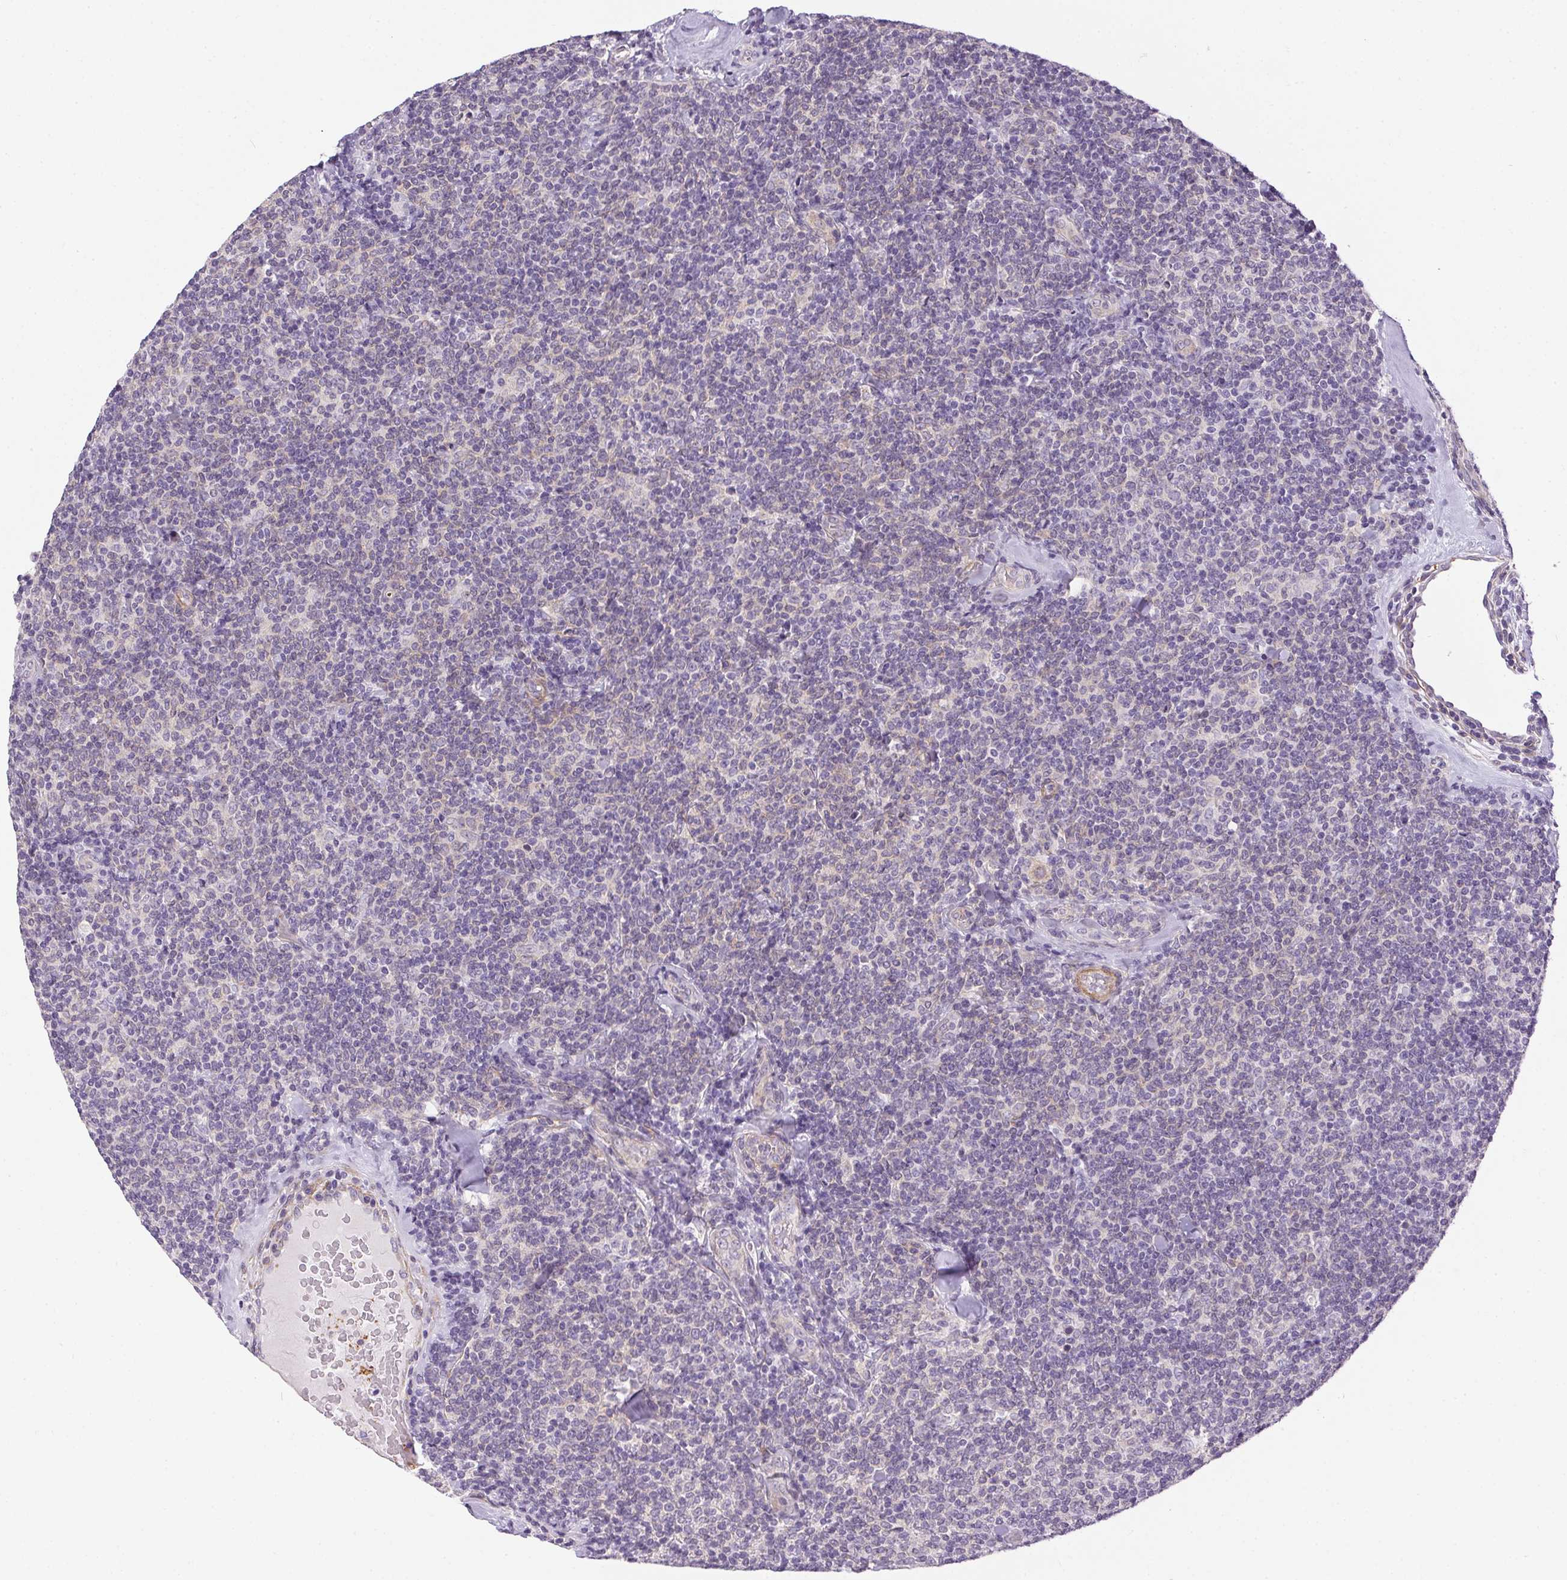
{"staining": {"intensity": "negative", "quantity": "none", "location": "none"}, "tissue": "lymphoma", "cell_type": "Tumor cells", "image_type": "cancer", "snomed": [{"axis": "morphology", "description": "Malignant lymphoma, non-Hodgkin's type, Low grade"}, {"axis": "topography", "description": "Lymph node"}], "caption": "A histopathology image of malignant lymphoma, non-Hodgkin's type (low-grade) stained for a protein reveals no brown staining in tumor cells. (DAB (3,3'-diaminobenzidine) IHC with hematoxylin counter stain).", "gene": "PRL", "patient": {"sex": "female", "age": 56}}